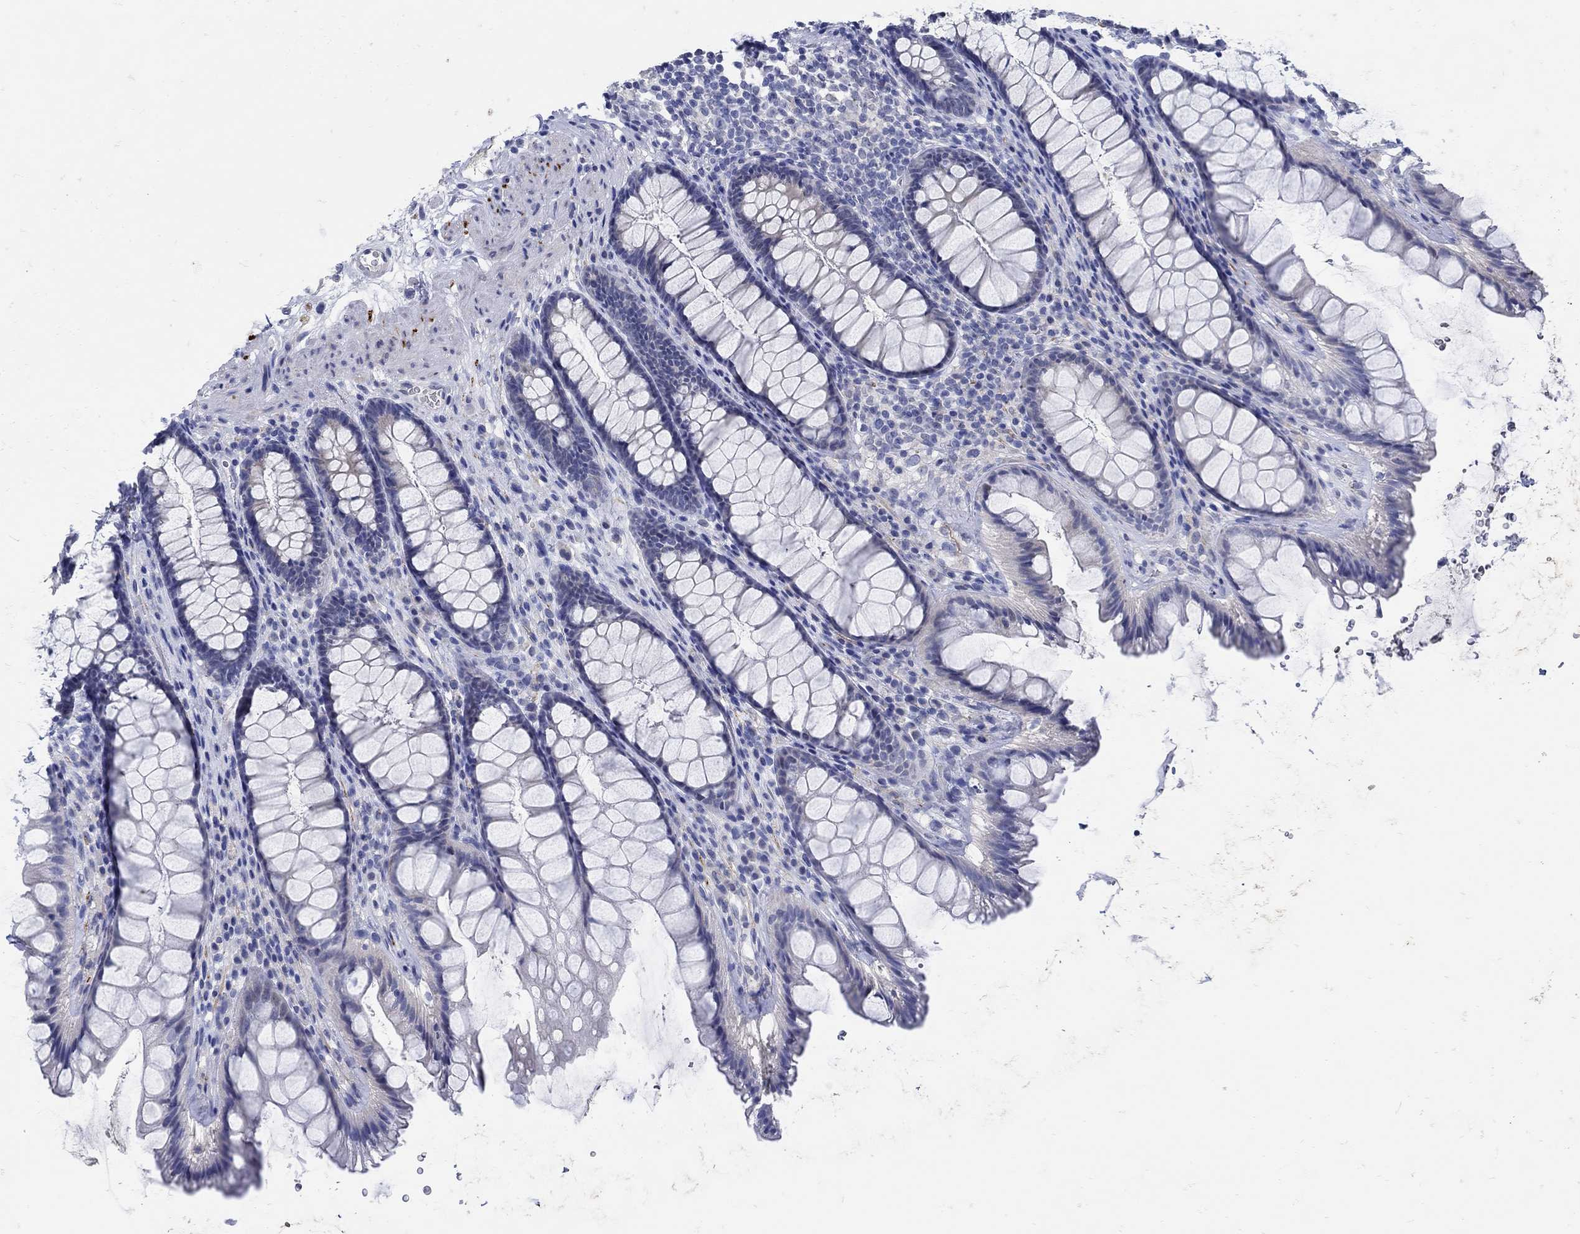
{"staining": {"intensity": "negative", "quantity": "none", "location": "none"}, "tissue": "rectum", "cell_type": "Glandular cells", "image_type": "normal", "snomed": [{"axis": "morphology", "description": "Normal tissue, NOS"}, {"axis": "topography", "description": "Rectum"}], "caption": "The micrograph exhibits no staining of glandular cells in normal rectum. (DAB (3,3'-diaminobenzidine) IHC visualized using brightfield microscopy, high magnification).", "gene": "NOS1", "patient": {"sex": "male", "age": 72}}